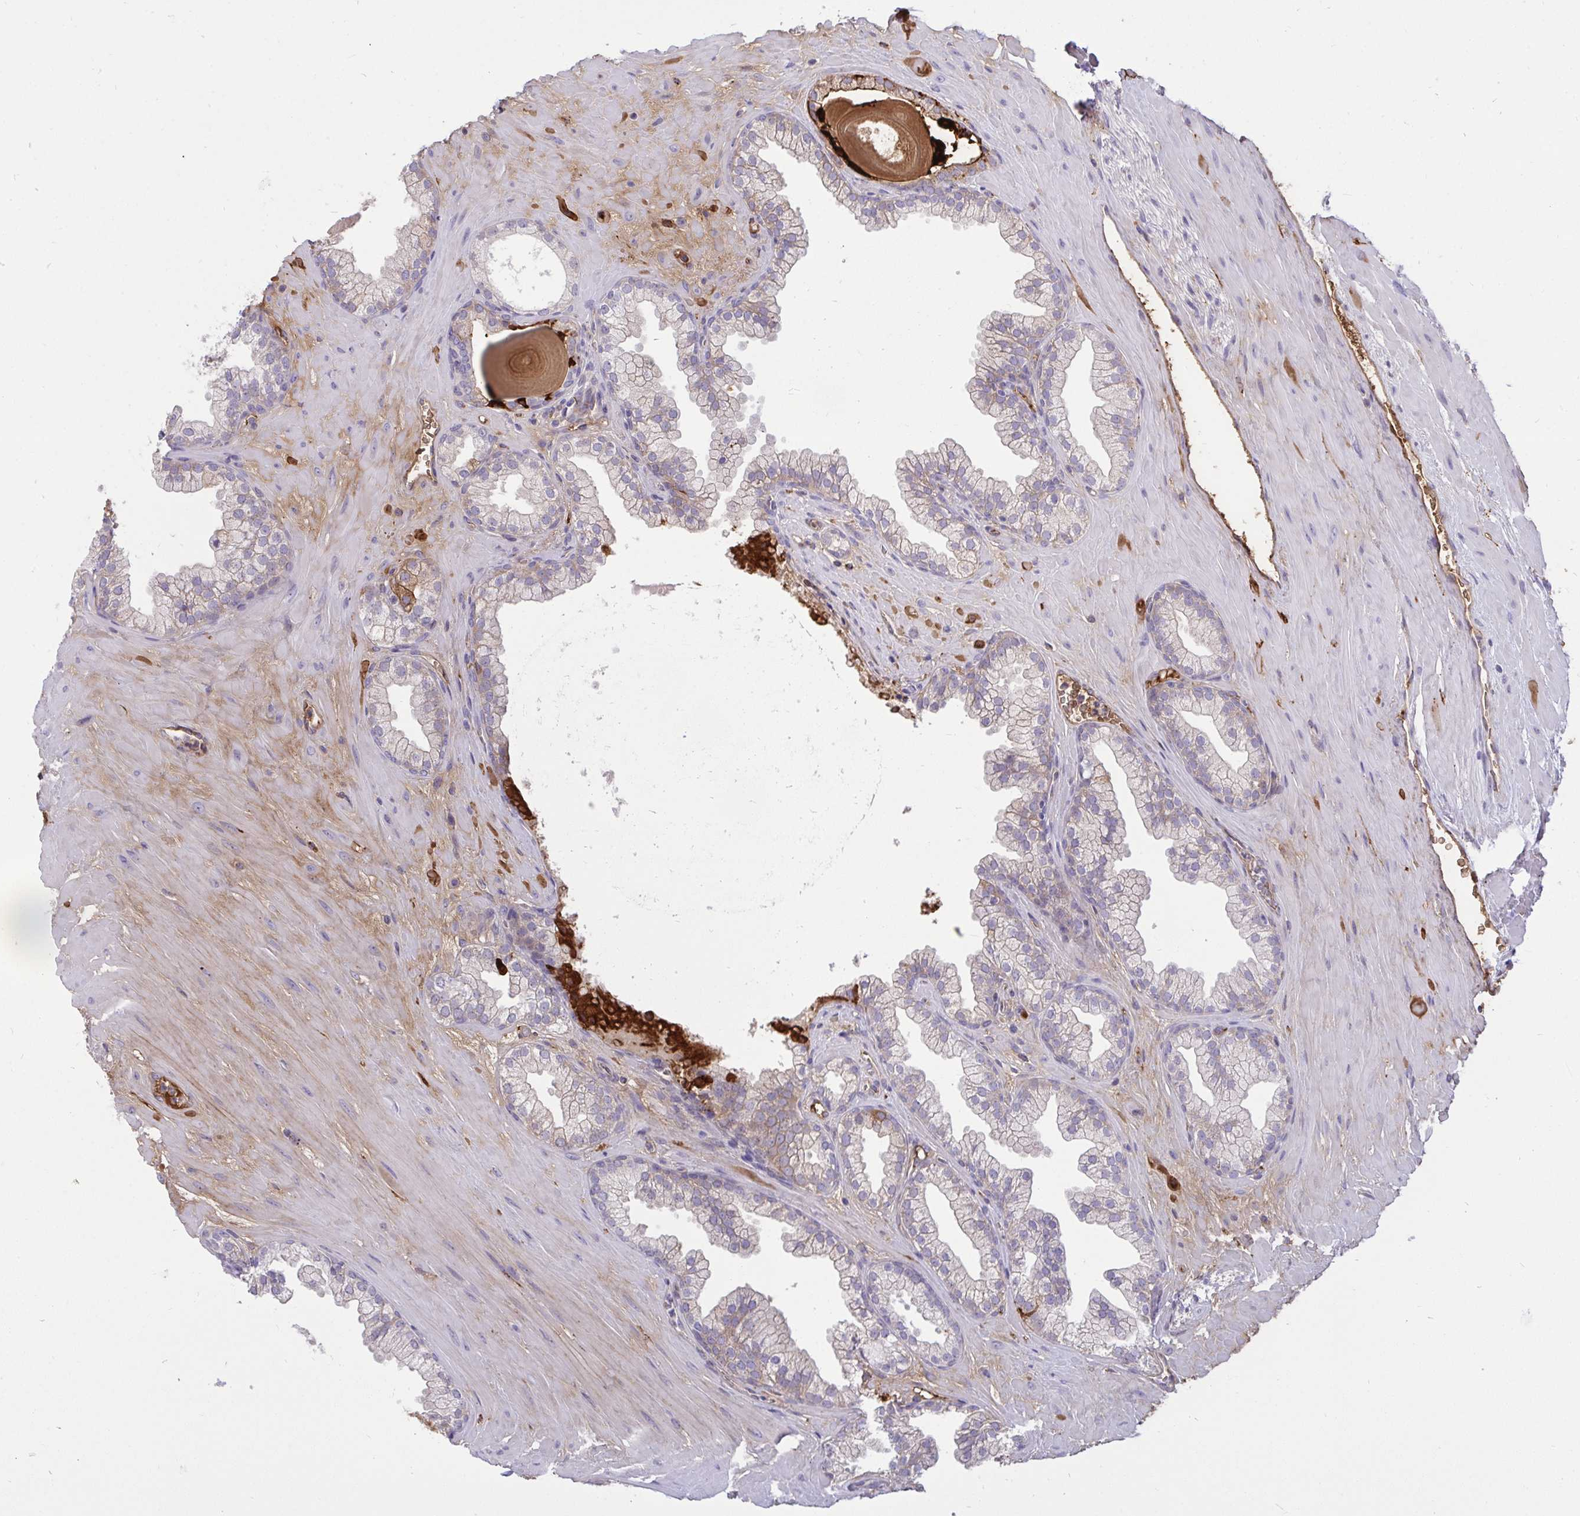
{"staining": {"intensity": "weak", "quantity": "<25%", "location": "cytoplasmic/membranous"}, "tissue": "prostate", "cell_type": "Glandular cells", "image_type": "normal", "snomed": [{"axis": "morphology", "description": "Normal tissue, NOS"}, {"axis": "topography", "description": "Prostate"}, {"axis": "topography", "description": "Peripheral nerve tissue"}], "caption": "Image shows no protein staining in glandular cells of normal prostate.", "gene": "F2", "patient": {"sex": "male", "age": 61}}